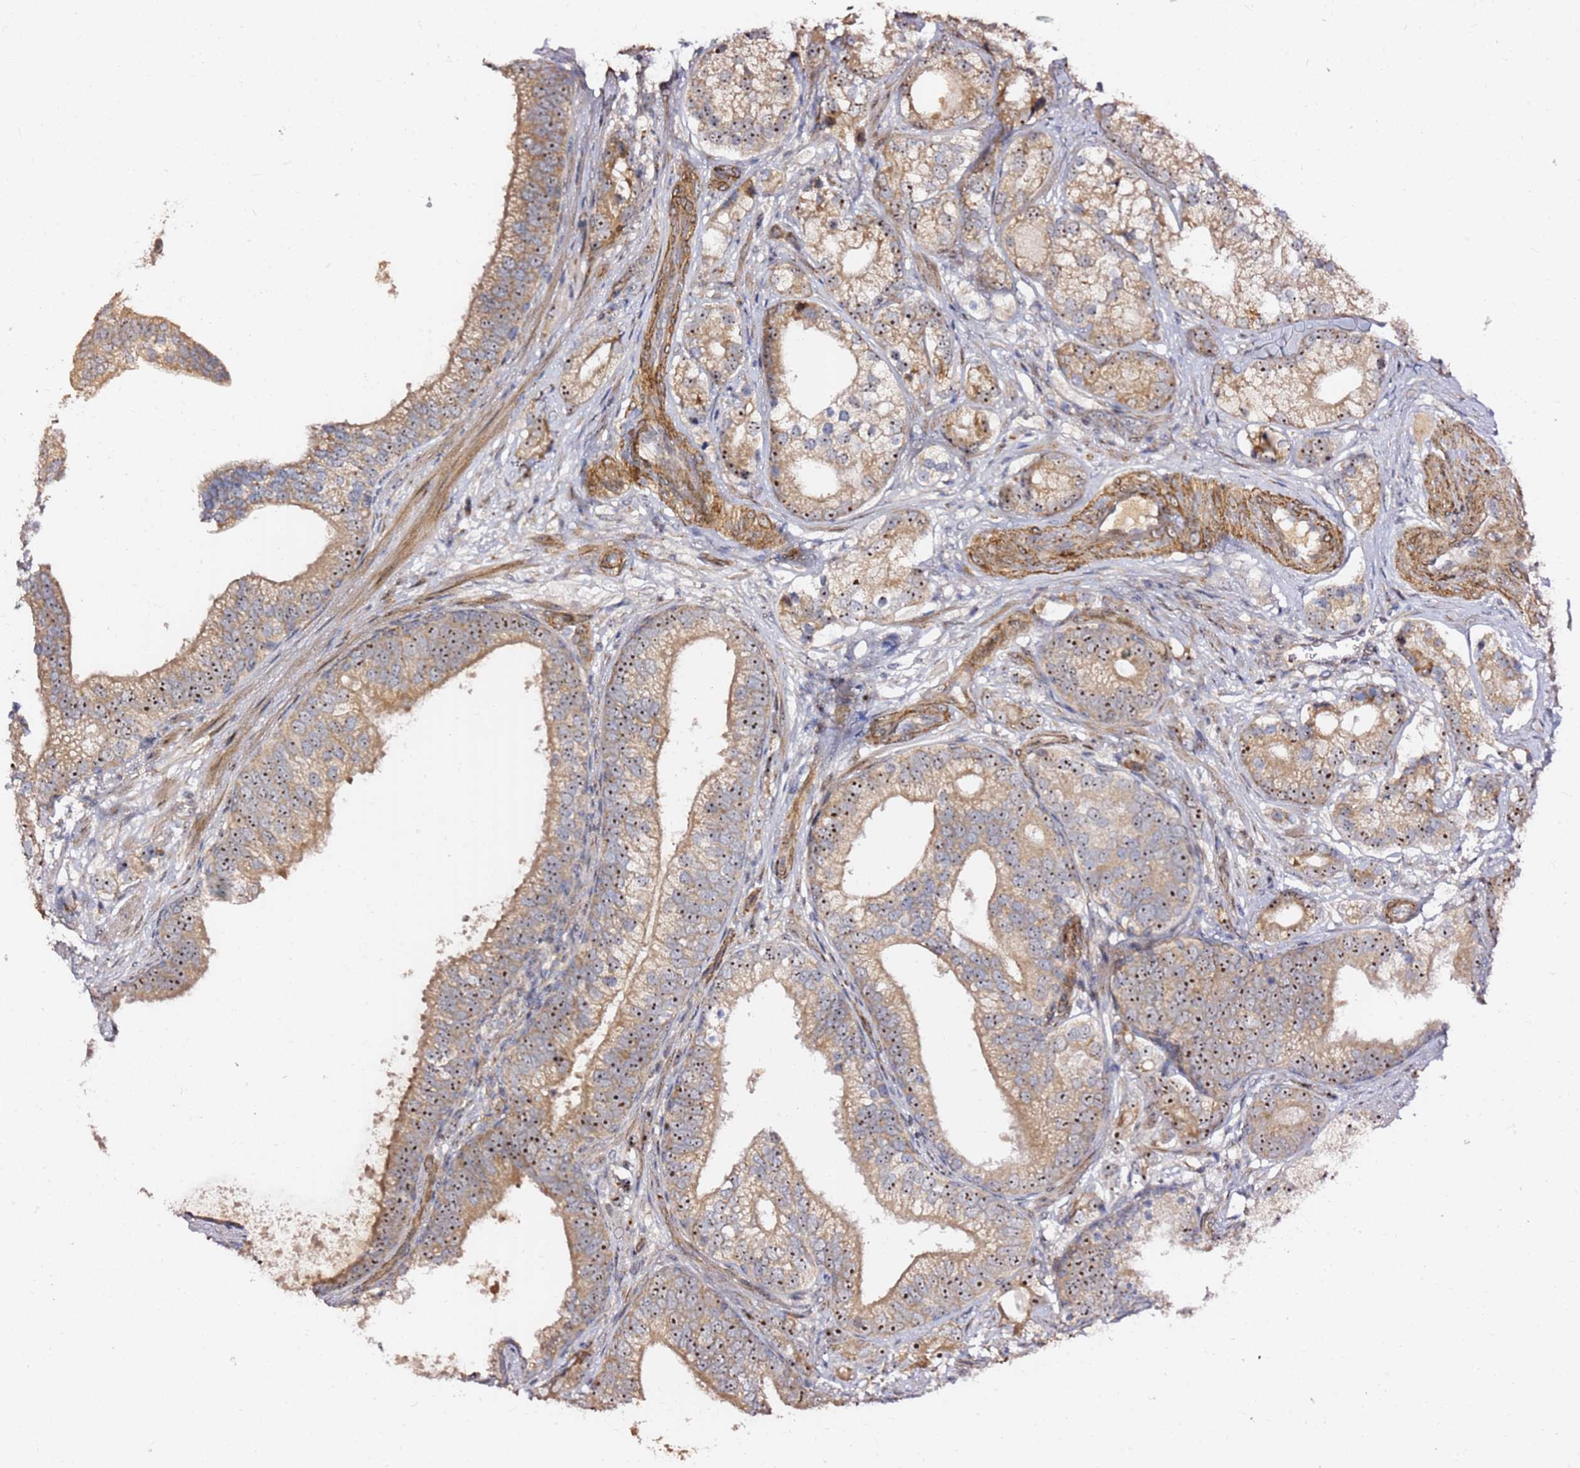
{"staining": {"intensity": "moderate", "quantity": ">75%", "location": "cytoplasmic/membranous,nuclear"}, "tissue": "prostate cancer", "cell_type": "Tumor cells", "image_type": "cancer", "snomed": [{"axis": "morphology", "description": "Adenocarcinoma, High grade"}, {"axis": "topography", "description": "Prostate"}], "caption": "High-grade adenocarcinoma (prostate) stained for a protein shows moderate cytoplasmic/membranous and nuclear positivity in tumor cells.", "gene": "KIF25", "patient": {"sex": "male", "age": 75}}